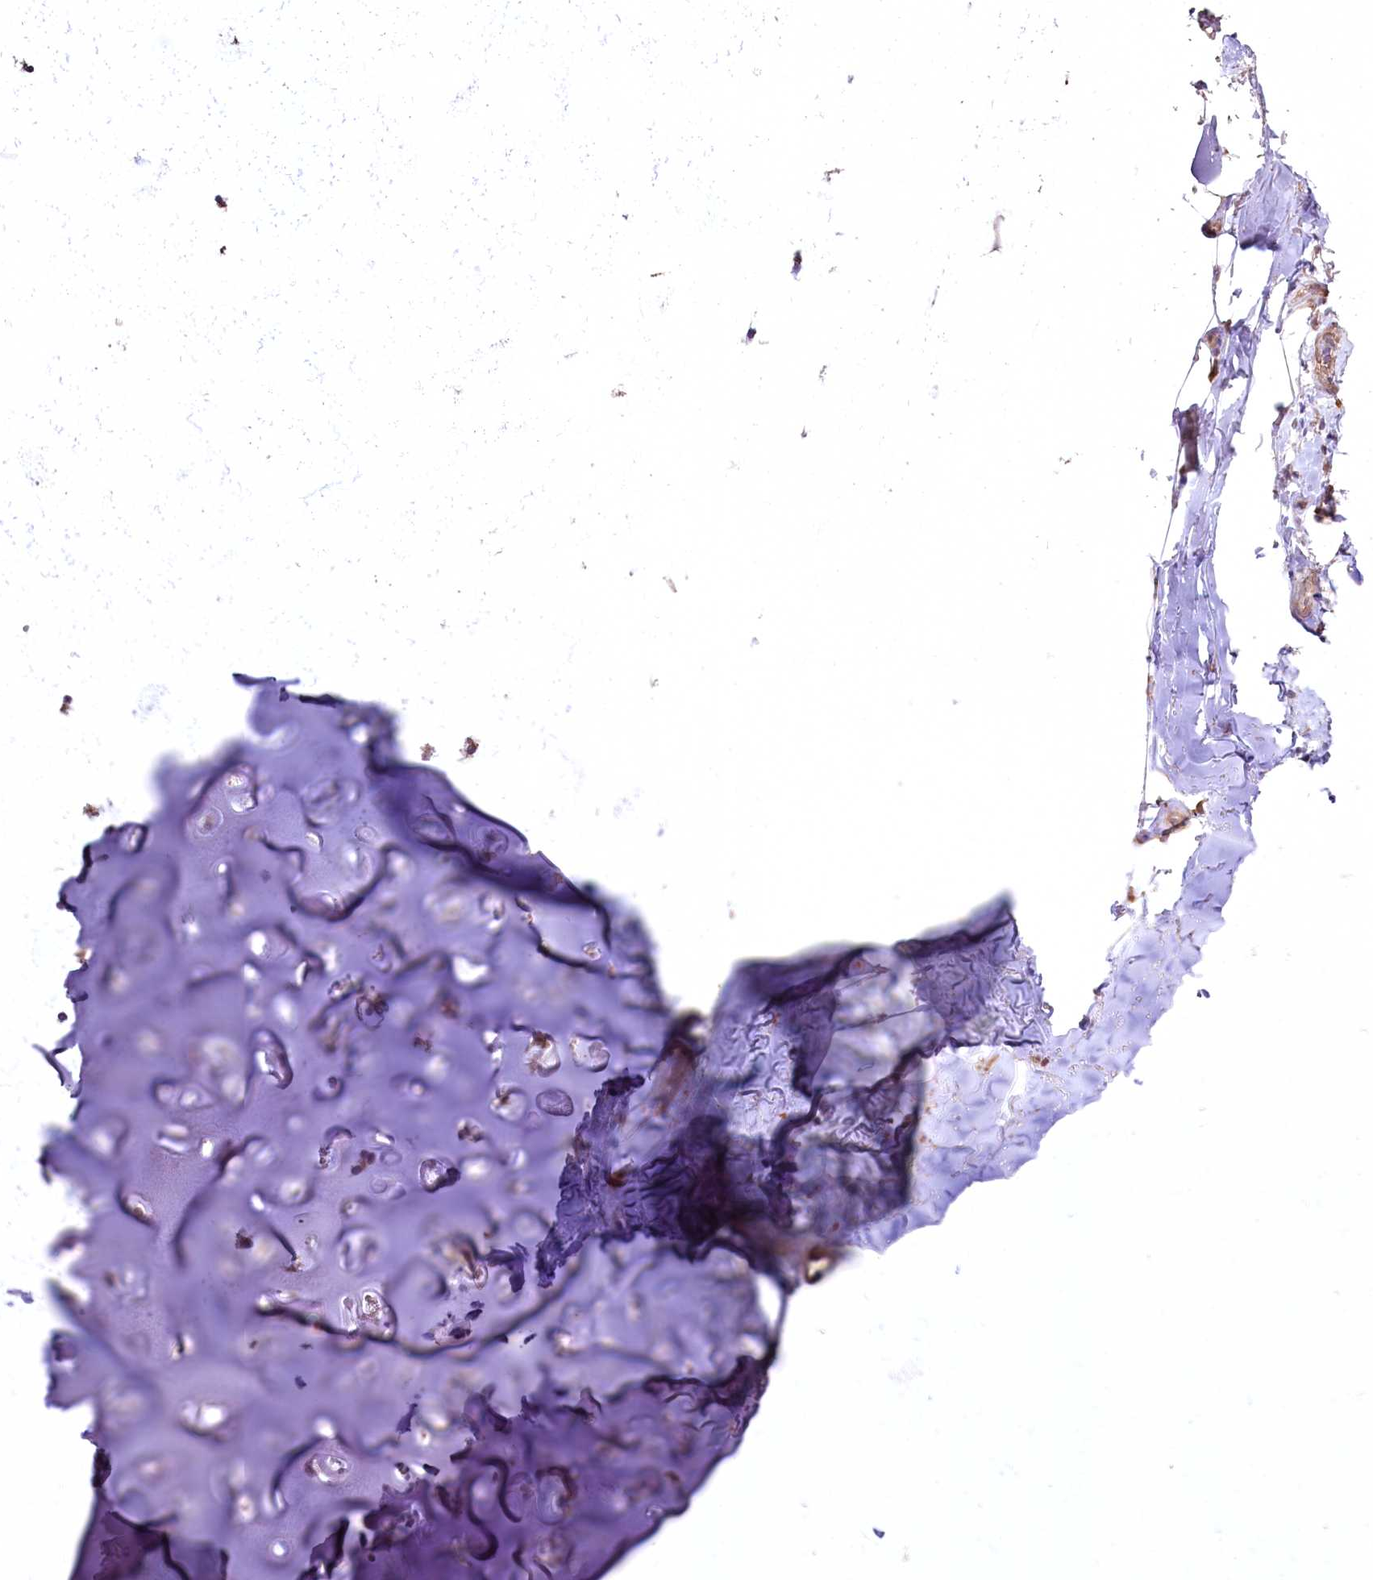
{"staining": {"intensity": "weak", "quantity": ">75%", "location": "cytoplasmic/membranous,nuclear"}, "tissue": "adipose tissue", "cell_type": "Adipocytes", "image_type": "normal", "snomed": [{"axis": "morphology", "description": "Normal tissue, NOS"}, {"axis": "topography", "description": "Lymph node"}, {"axis": "topography", "description": "Bronchus"}], "caption": "About >75% of adipocytes in unremarkable human adipose tissue display weak cytoplasmic/membranous,nuclear protein positivity as visualized by brown immunohistochemical staining.", "gene": "SH3TC1", "patient": {"sex": "male", "age": 63}}